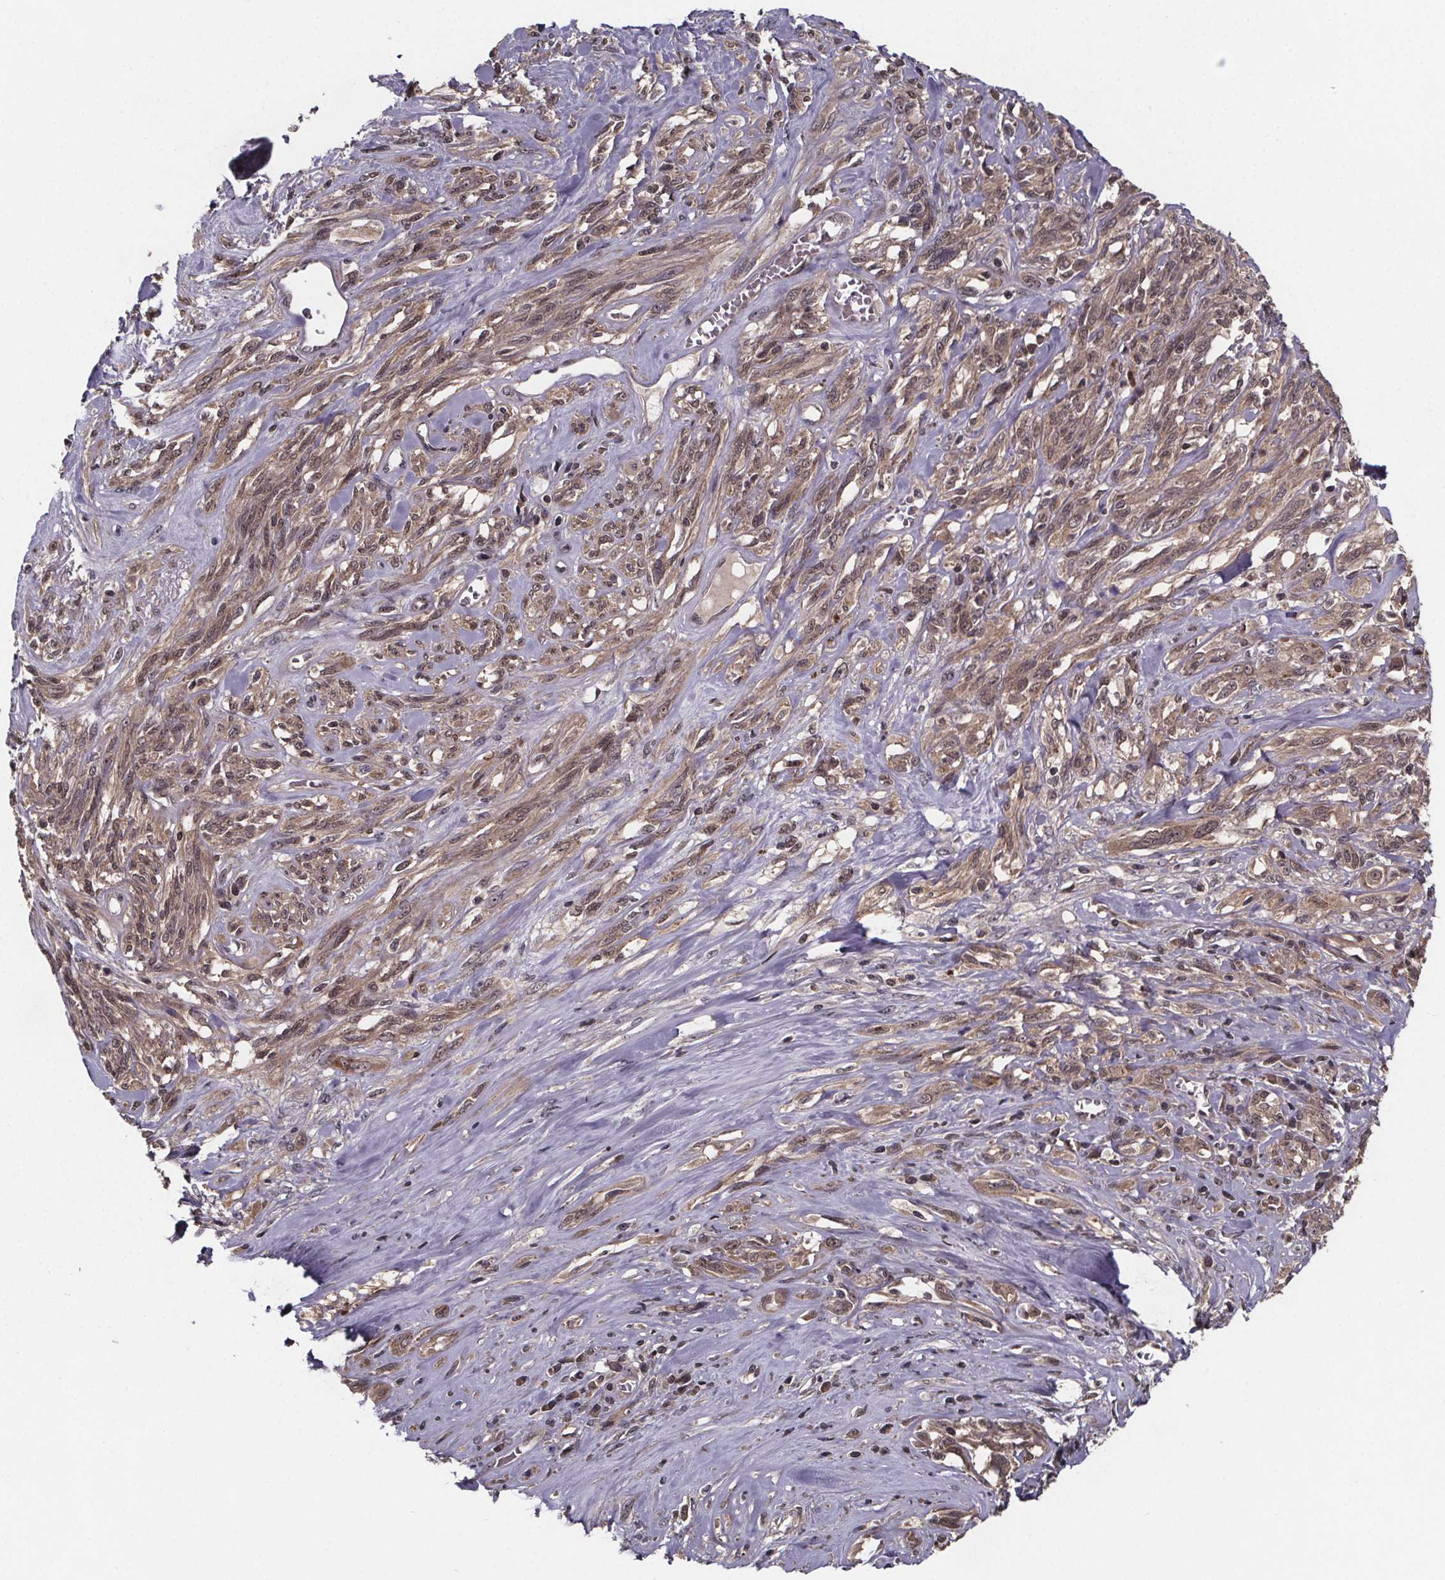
{"staining": {"intensity": "weak", "quantity": ">75%", "location": "cytoplasmic/membranous,nuclear"}, "tissue": "melanoma", "cell_type": "Tumor cells", "image_type": "cancer", "snomed": [{"axis": "morphology", "description": "Malignant melanoma, NOS"}, {"axis": "topography", "description": "Skin"}], "caption": "The micrograph reveals staining of malignant melanoma, revealing weak cytoplasmic/membranous and nuclear protein staining (brown color) within tumor cells. Nuclei are stained in blue.", "gene": "FN3KRP", "patient": {"sex": "female", "age": 91}}